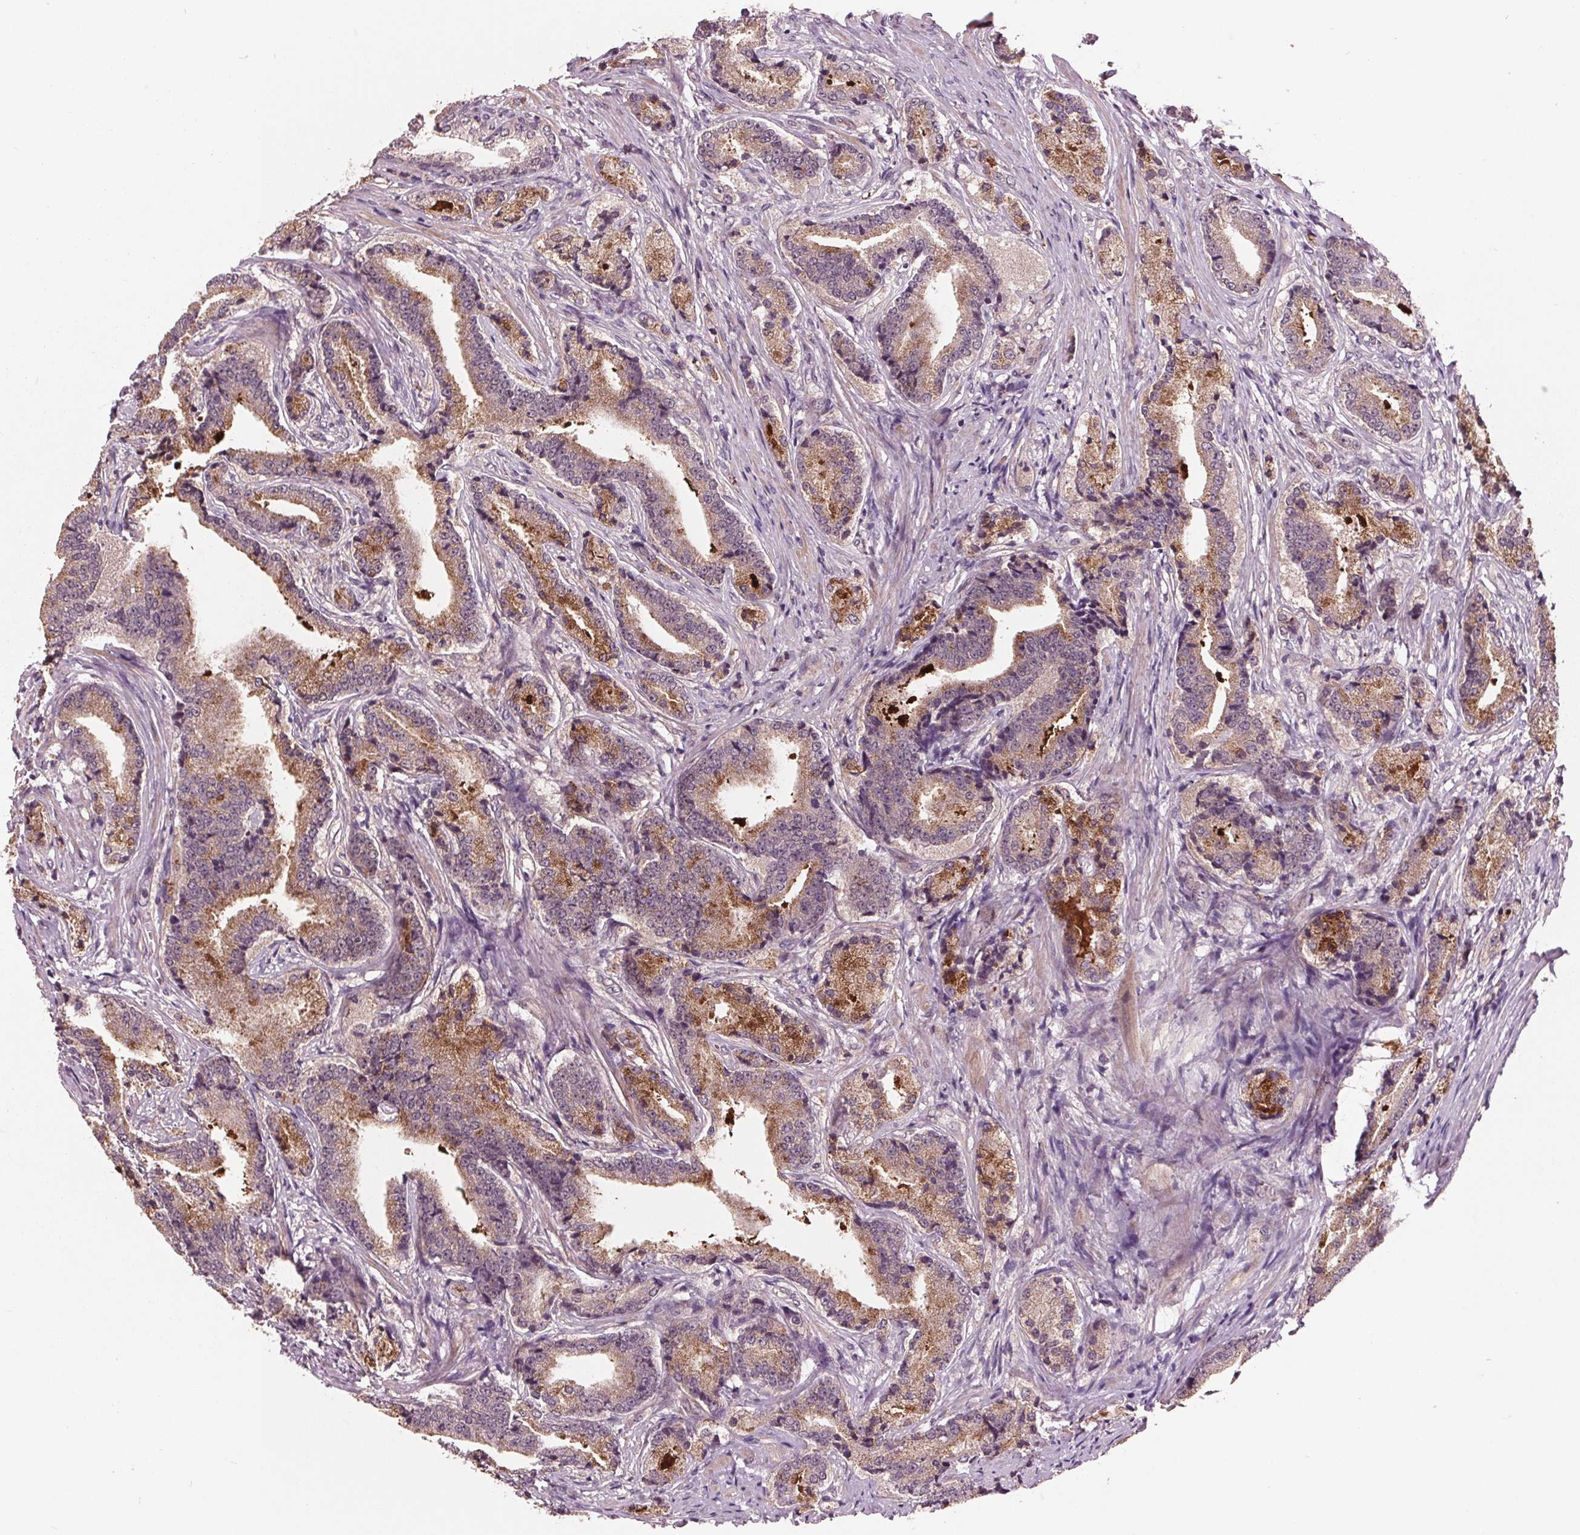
{"staining": {"intensity": "moderate", "quantity": "25%-75%", "location": "cytoplasmic/membranous"}, "tissue": "prostate cancer", "cell_type": "Tumor cells", "image_type": "cancer", "snomed": [{"axis": "morphology", "description": "Adenocarcinoma, High grade"}, {"axis": "topography", "description": "Prostate and seminal vesicle, NOS"}], "caption": "Adenocarcinoma (high-grade) (prostate) was stained to show a protein in brown. There is medium levels of moderate cytoplasmic/membranous positivity in approximately 25%-75% of tumor cells.", "gene": "MAPK8", "patient": {"sex": "male", "age": 61}}